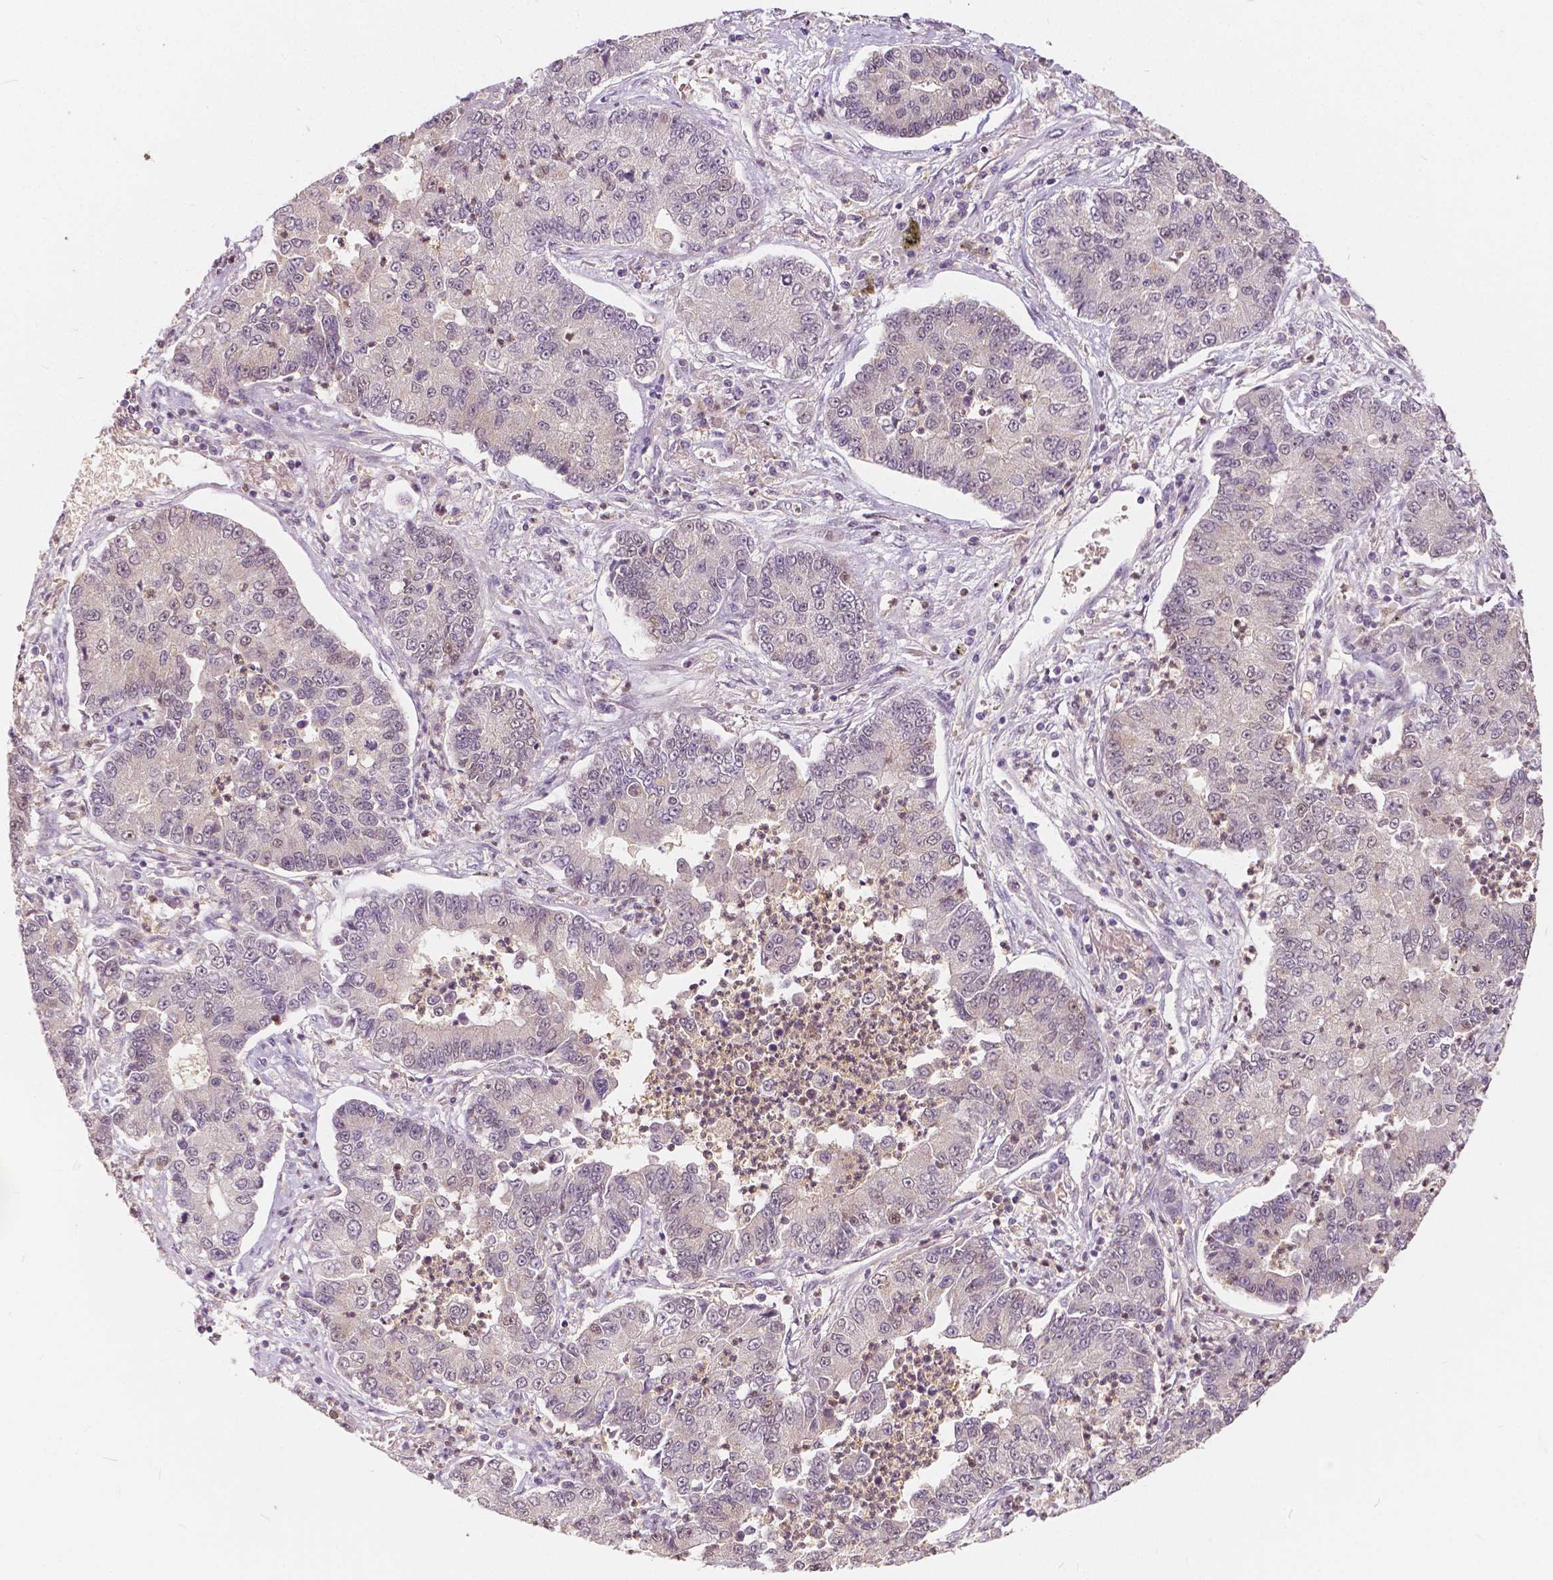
{"staining": {"intensity": "negative", "quantity": "none", "location": "none"}, "tissue": "lung cancer", "cell_type": "Tumor cells", "image_type": "cancer", "snomed": [{"axis": "morphology", "description": "Adenocarcinoma, NOS"}, {"axis": "topography", "description": "Lung"}], "caption": "The IHC photomicrograph has no significant positivity in tumor cells of adenocarcinoma (lung) tissue.", "gene": "NAPRT", "patient": {"sex": "female", "age": 57}}